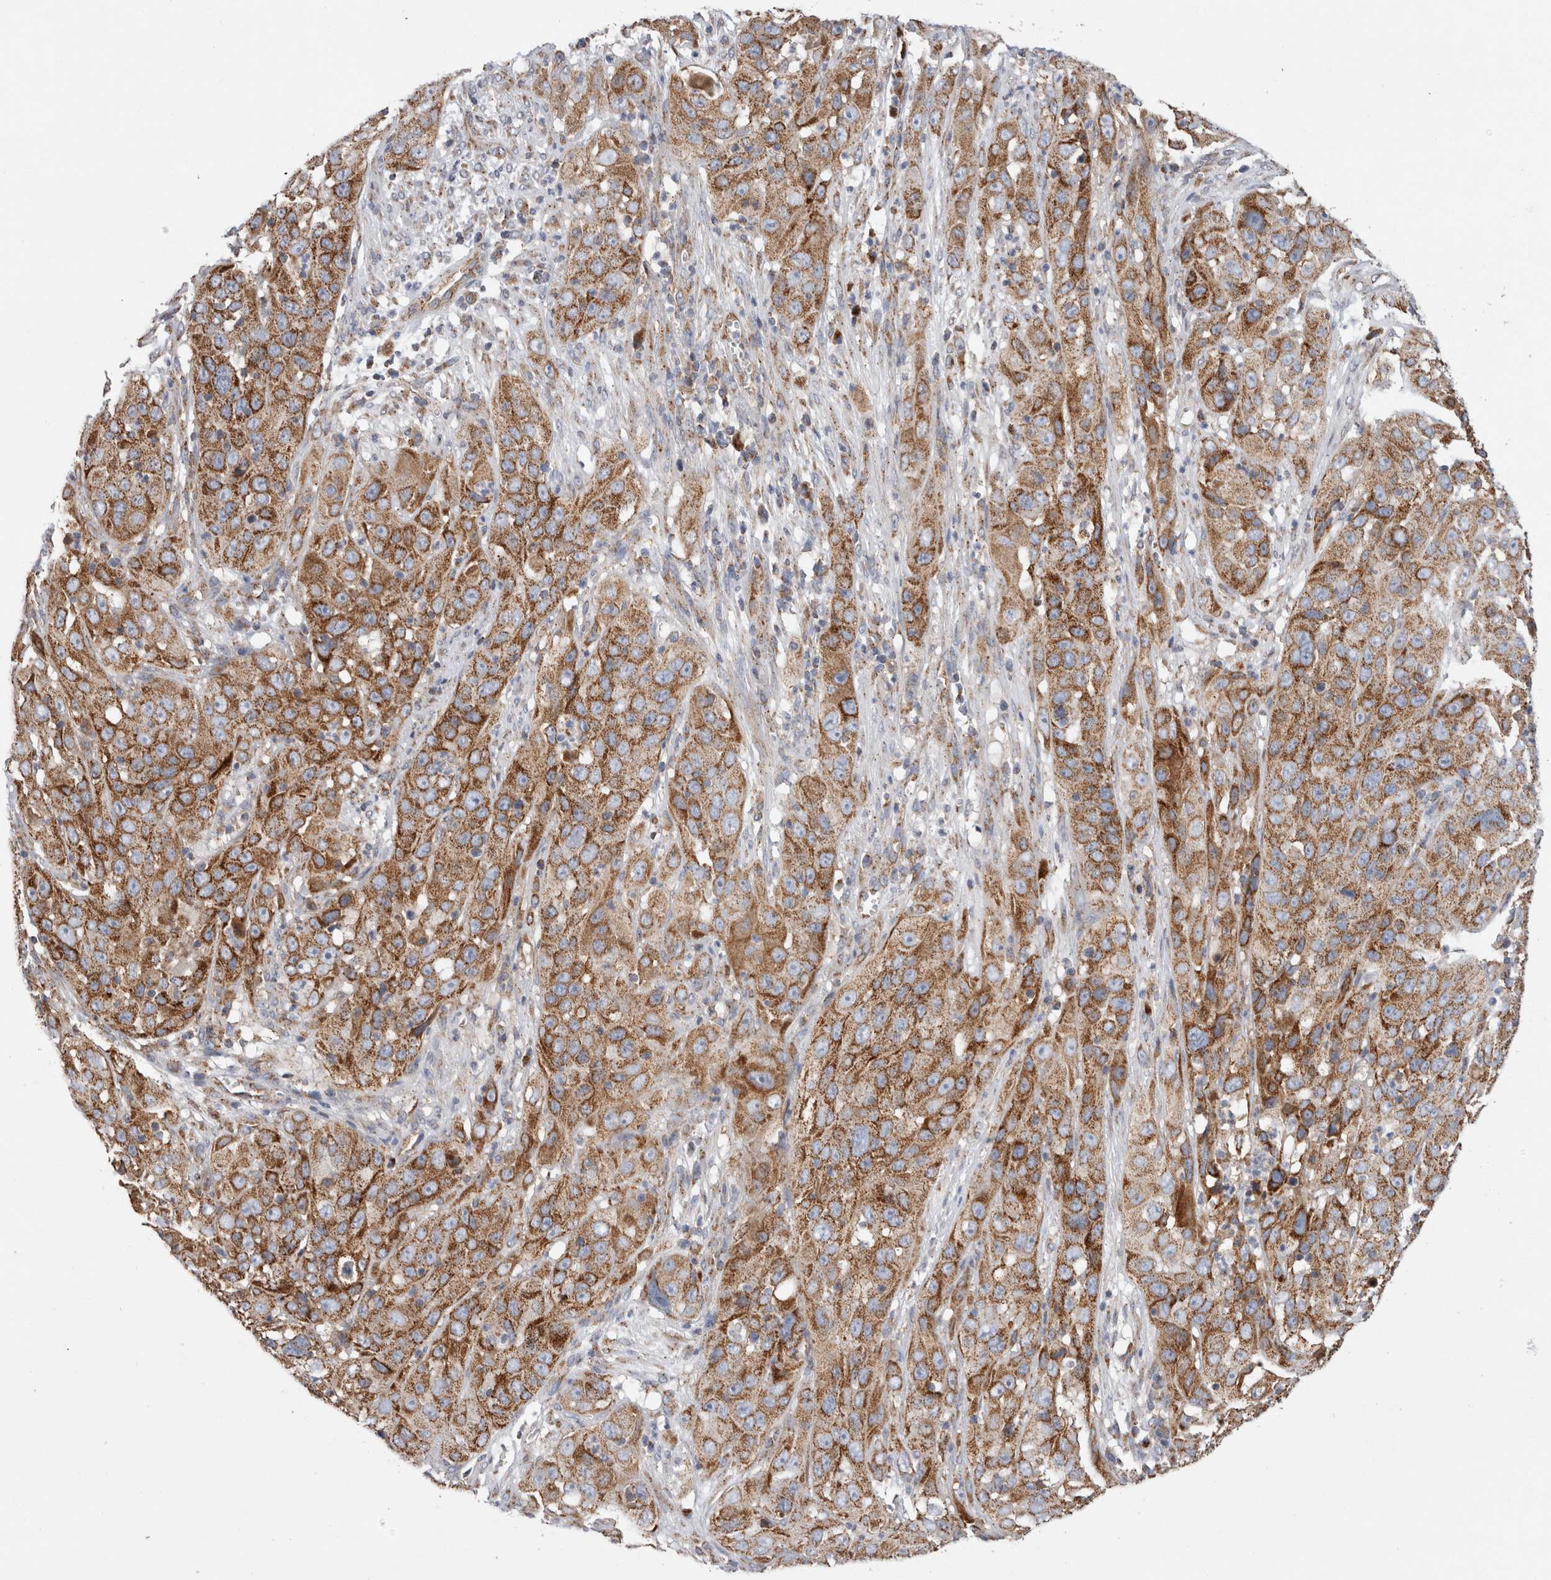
{"staining": {"intensity": "moderate", "quantity": ">75%", "location": "cytoplasmic/membranous"}, "tissue": "cervical cancer", "cell_type": "Tumor cells", "image_type": "cancer", "snomed": [{"axis": "morphology", "description": "Squamous cell carcinoma, NOS"}, {"axis": "topography", "description": "Cervix"}], "caption": "Immunohistochemistry (IHC) of squamous cell carcinoma (cervical) exhibits medium levels of moderate cytoplasmic/membranous positivity in approximately >75% of tumor cells.", "gene": "IARS2", "patient": {"sex": "female", "age": 32}}